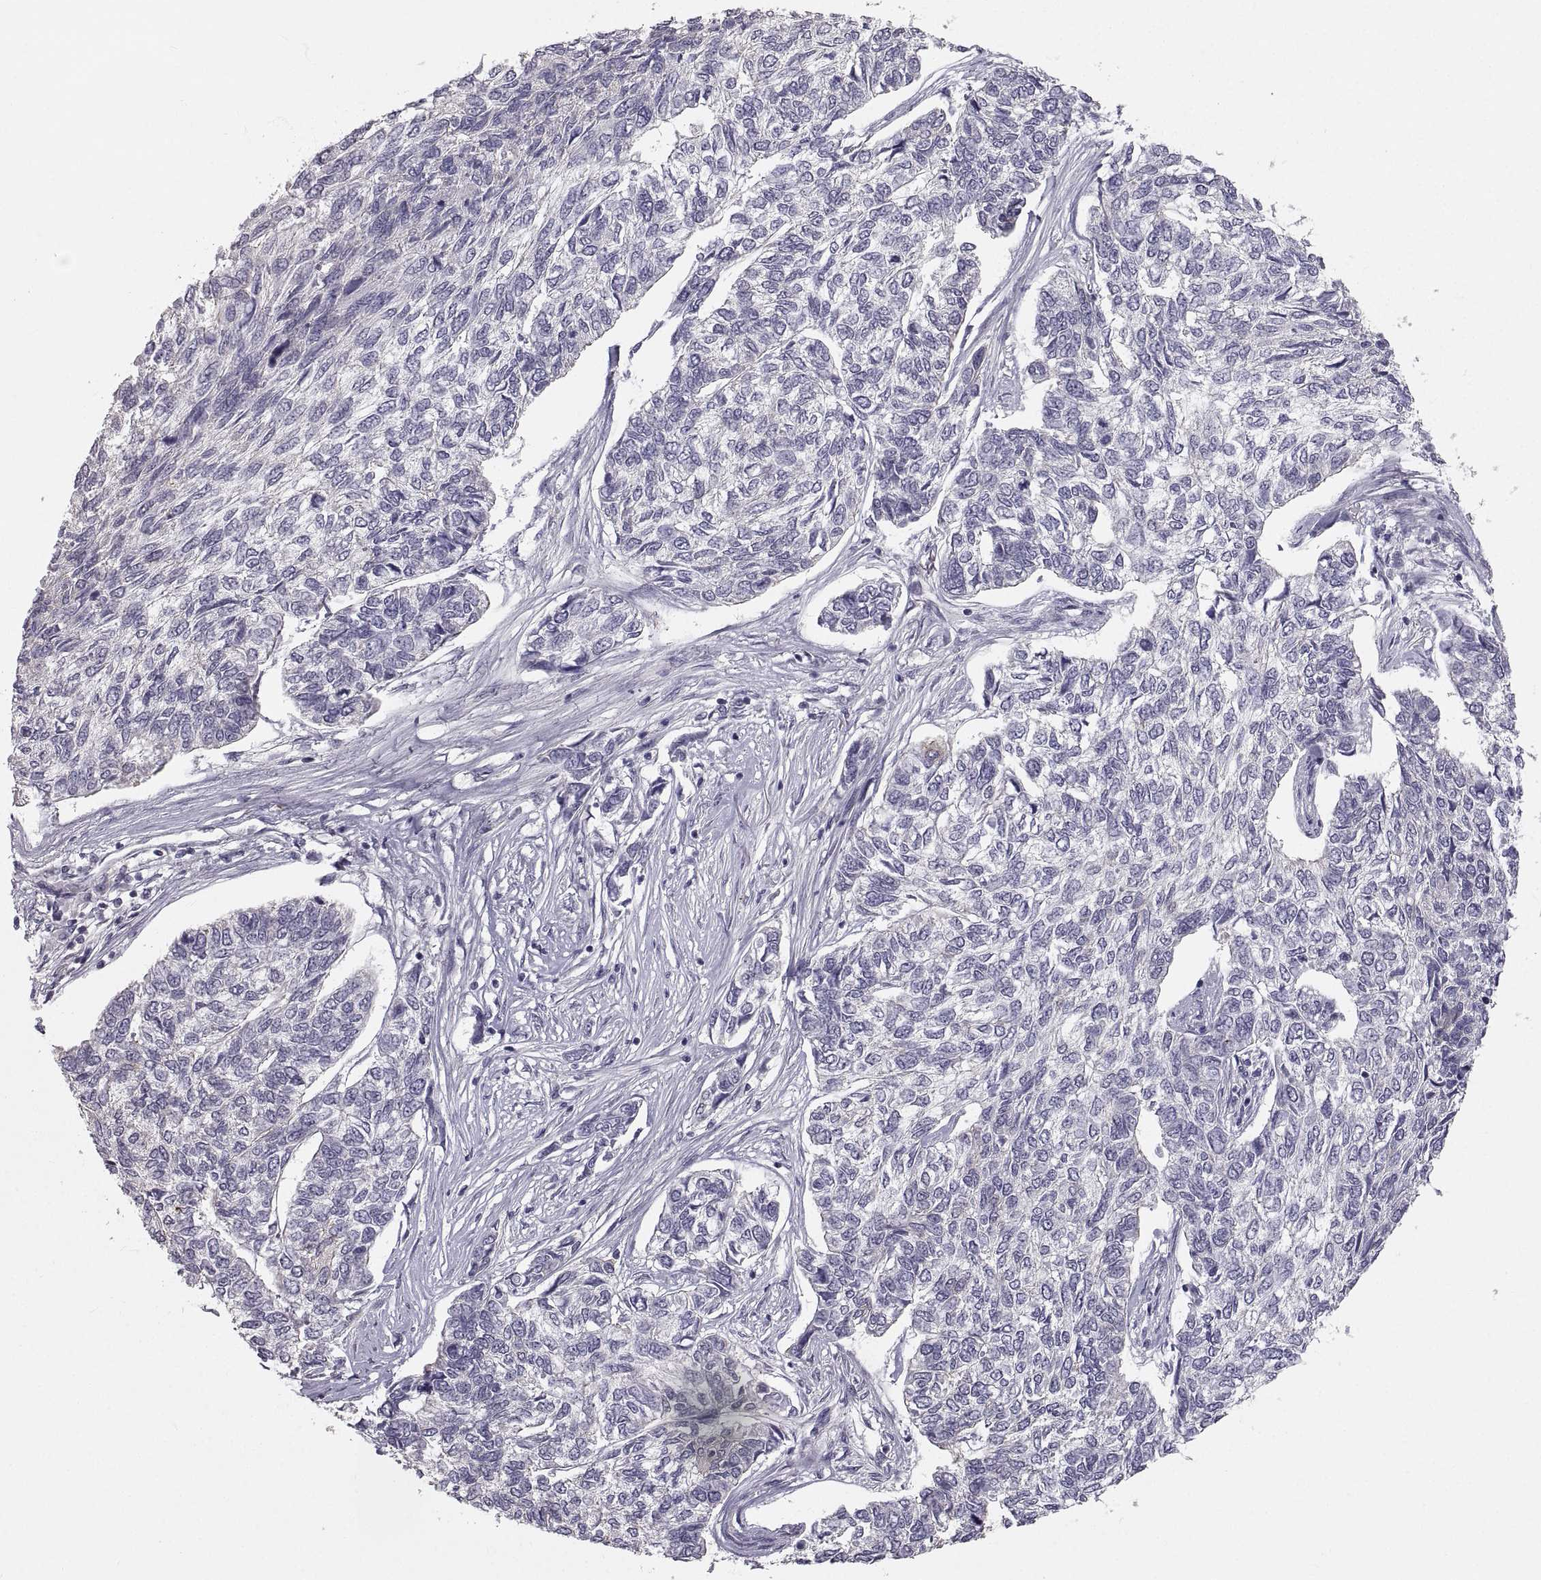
{"staining": {"intensity": "negative", "quantity": "none", "location": "none"}, "tissue": "skin cancer", "cell_type": "Tumor cells", "image_type": "cancer", "snomed": [{"axis": "morphology", "description": "Basal cell carcinoma"}, {"axis": "topography", "description": "Skin"}], "caption": "Image shows no protein positivity in tumor cells of skin cancer tissue.", "gene": "ZNF185", "patient": {"sex": "female", "age": 65}}